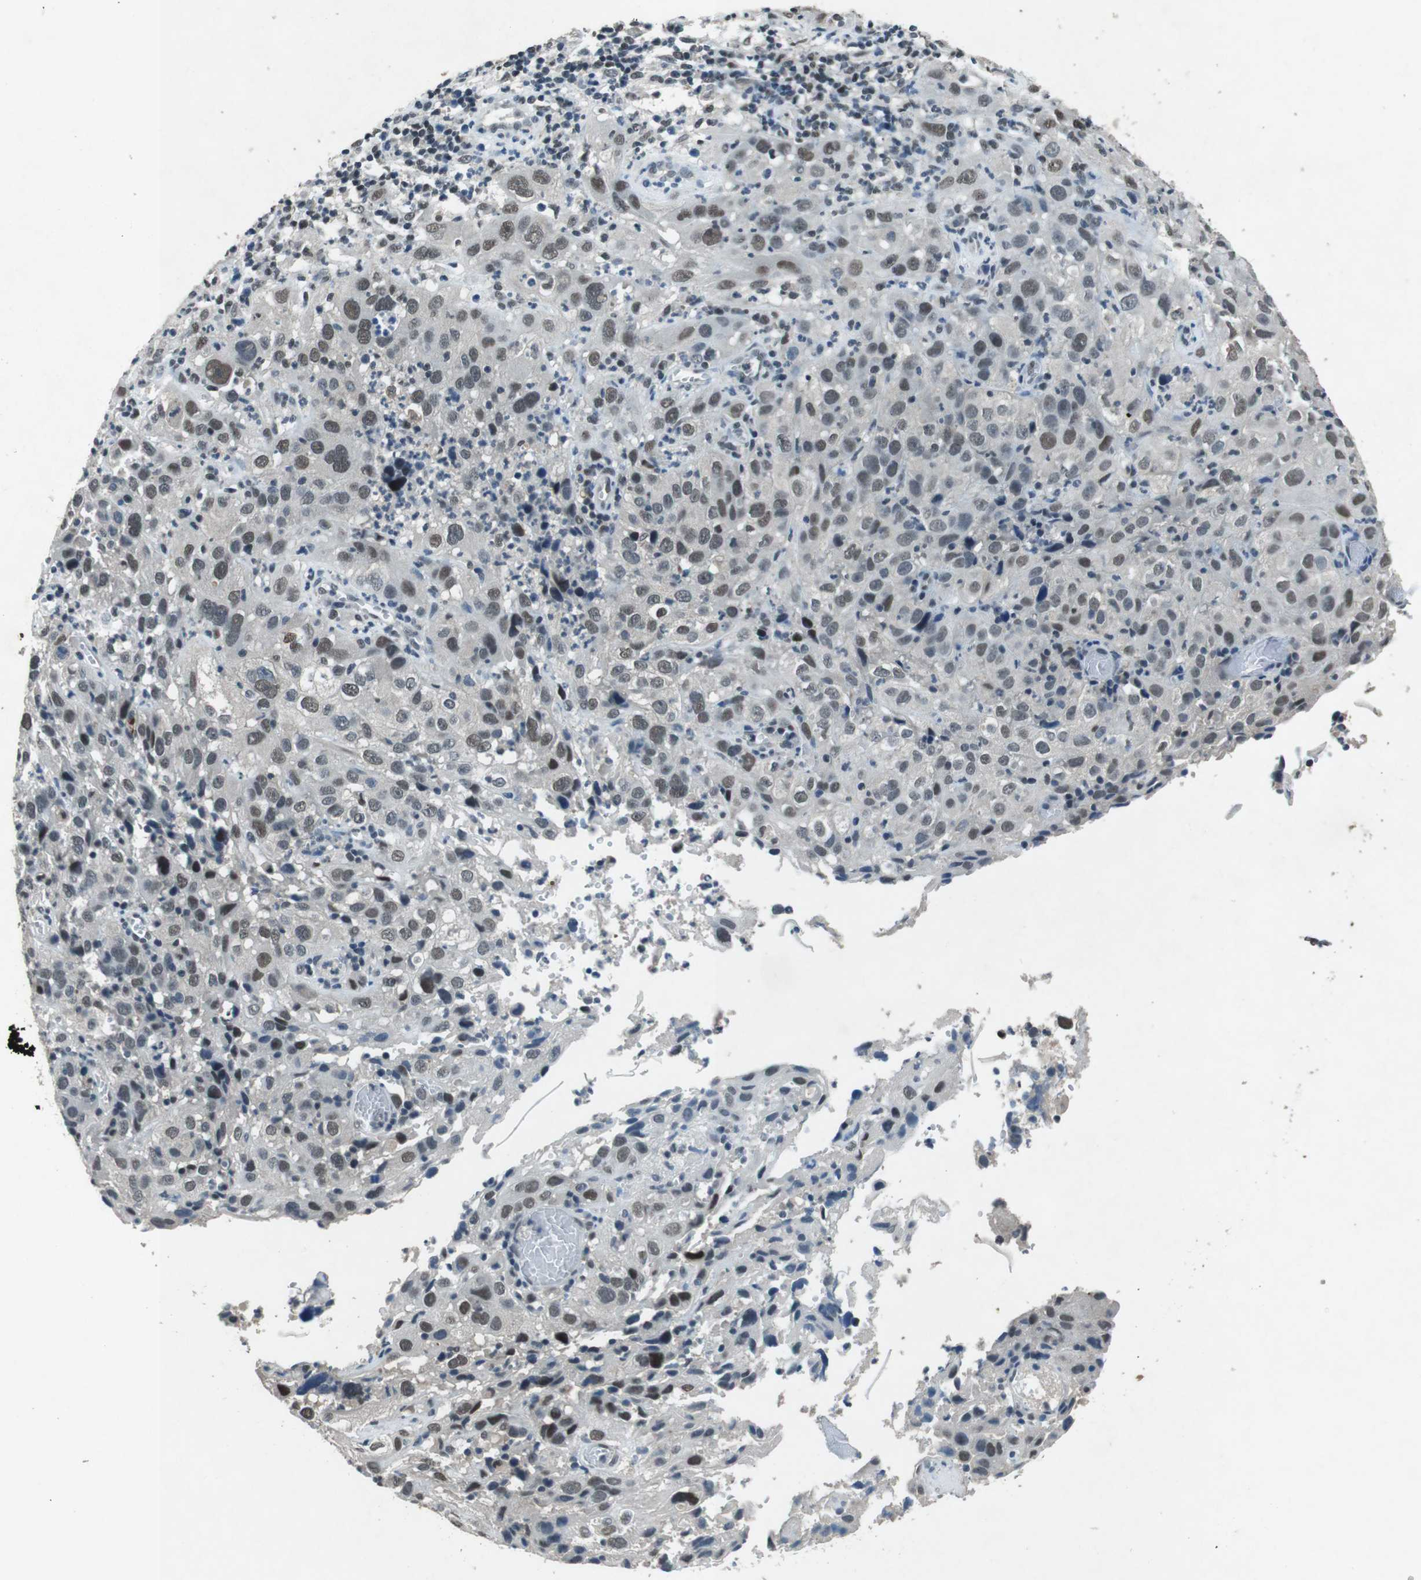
{"staining": {"intensity": "weak", "quantity": ">75%", "location": "nuclear"}, "tissue": "cervical cancer", "cell_type": "Tumor cells", "image_type": "cancer", "snomed": [{"axis": "morphology", "description": "Squamous cell carcinoma, NOS"}, {"axis": "topography", "description": "Cervix"}], "caption": "An immunohistochemistry image of tumor tissue is shown. Protein staining in brown highlights weak nuclear positivity in cervical cancer within tumor cells.", "gene": "USP7", "patient": {"sex": "female", "age": 32}}